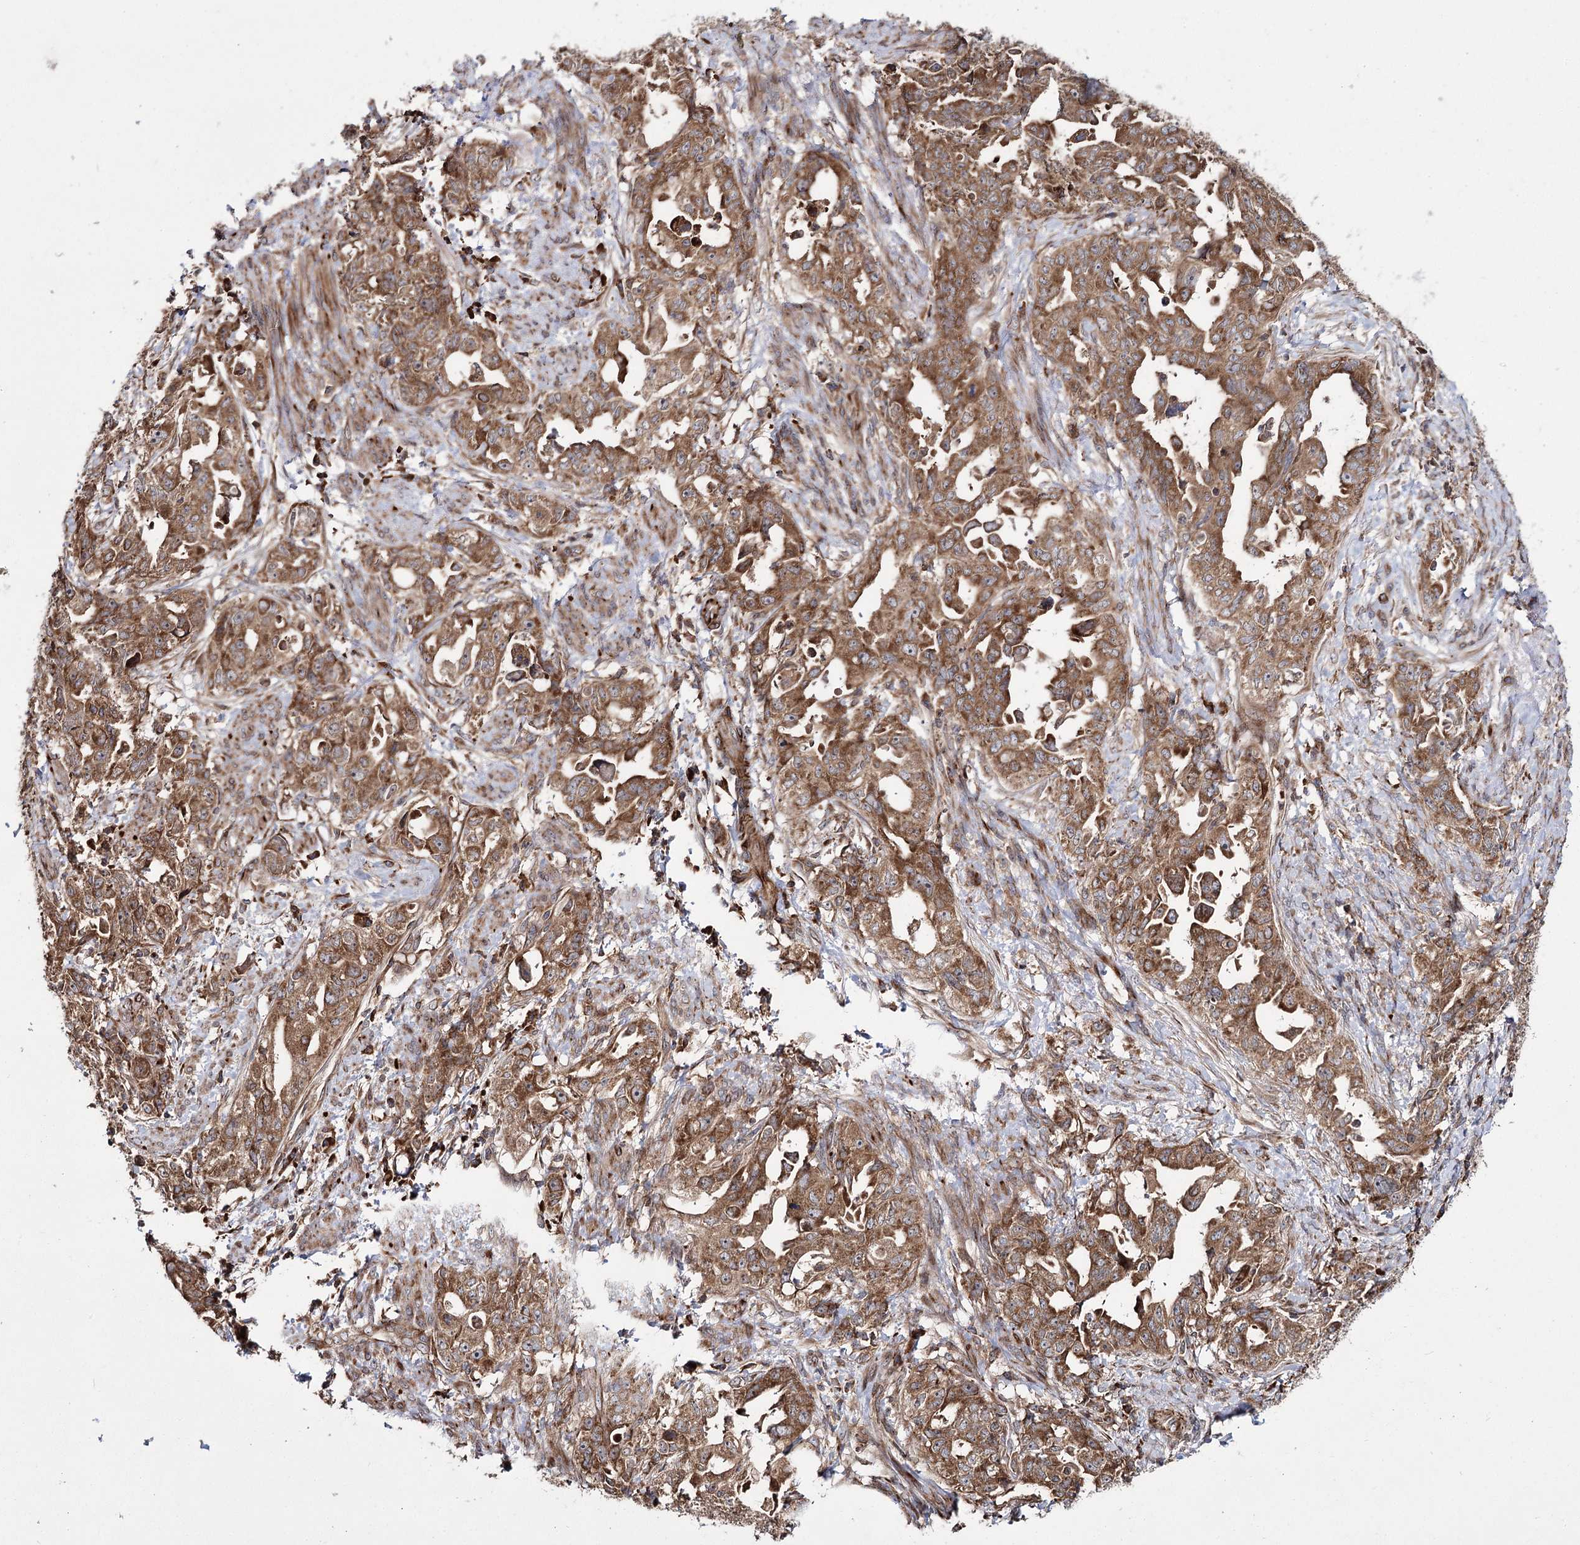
{"staining": {"intensity": "moderate", "quantity": ">75%", "location": "cytoplasmic/membranous"}, "tissue": "endometrial cancer", "cell_type": "Tumor cells", "image_type": "cancer", "snomed": [{"axis": "morphology", "description": "Adenocarcinoma, NOS"}, {"axis": "topography", "description": "Endometrium"}], "caption": "This is a histology image of IHC staining of endometrial cancer (adenocarcinoma), which shows moderate positivity in the cytoplasmic/membranous of tumor cells.", "gene": "HECTD2", "patient": {"sex": "female", "age": 65}}